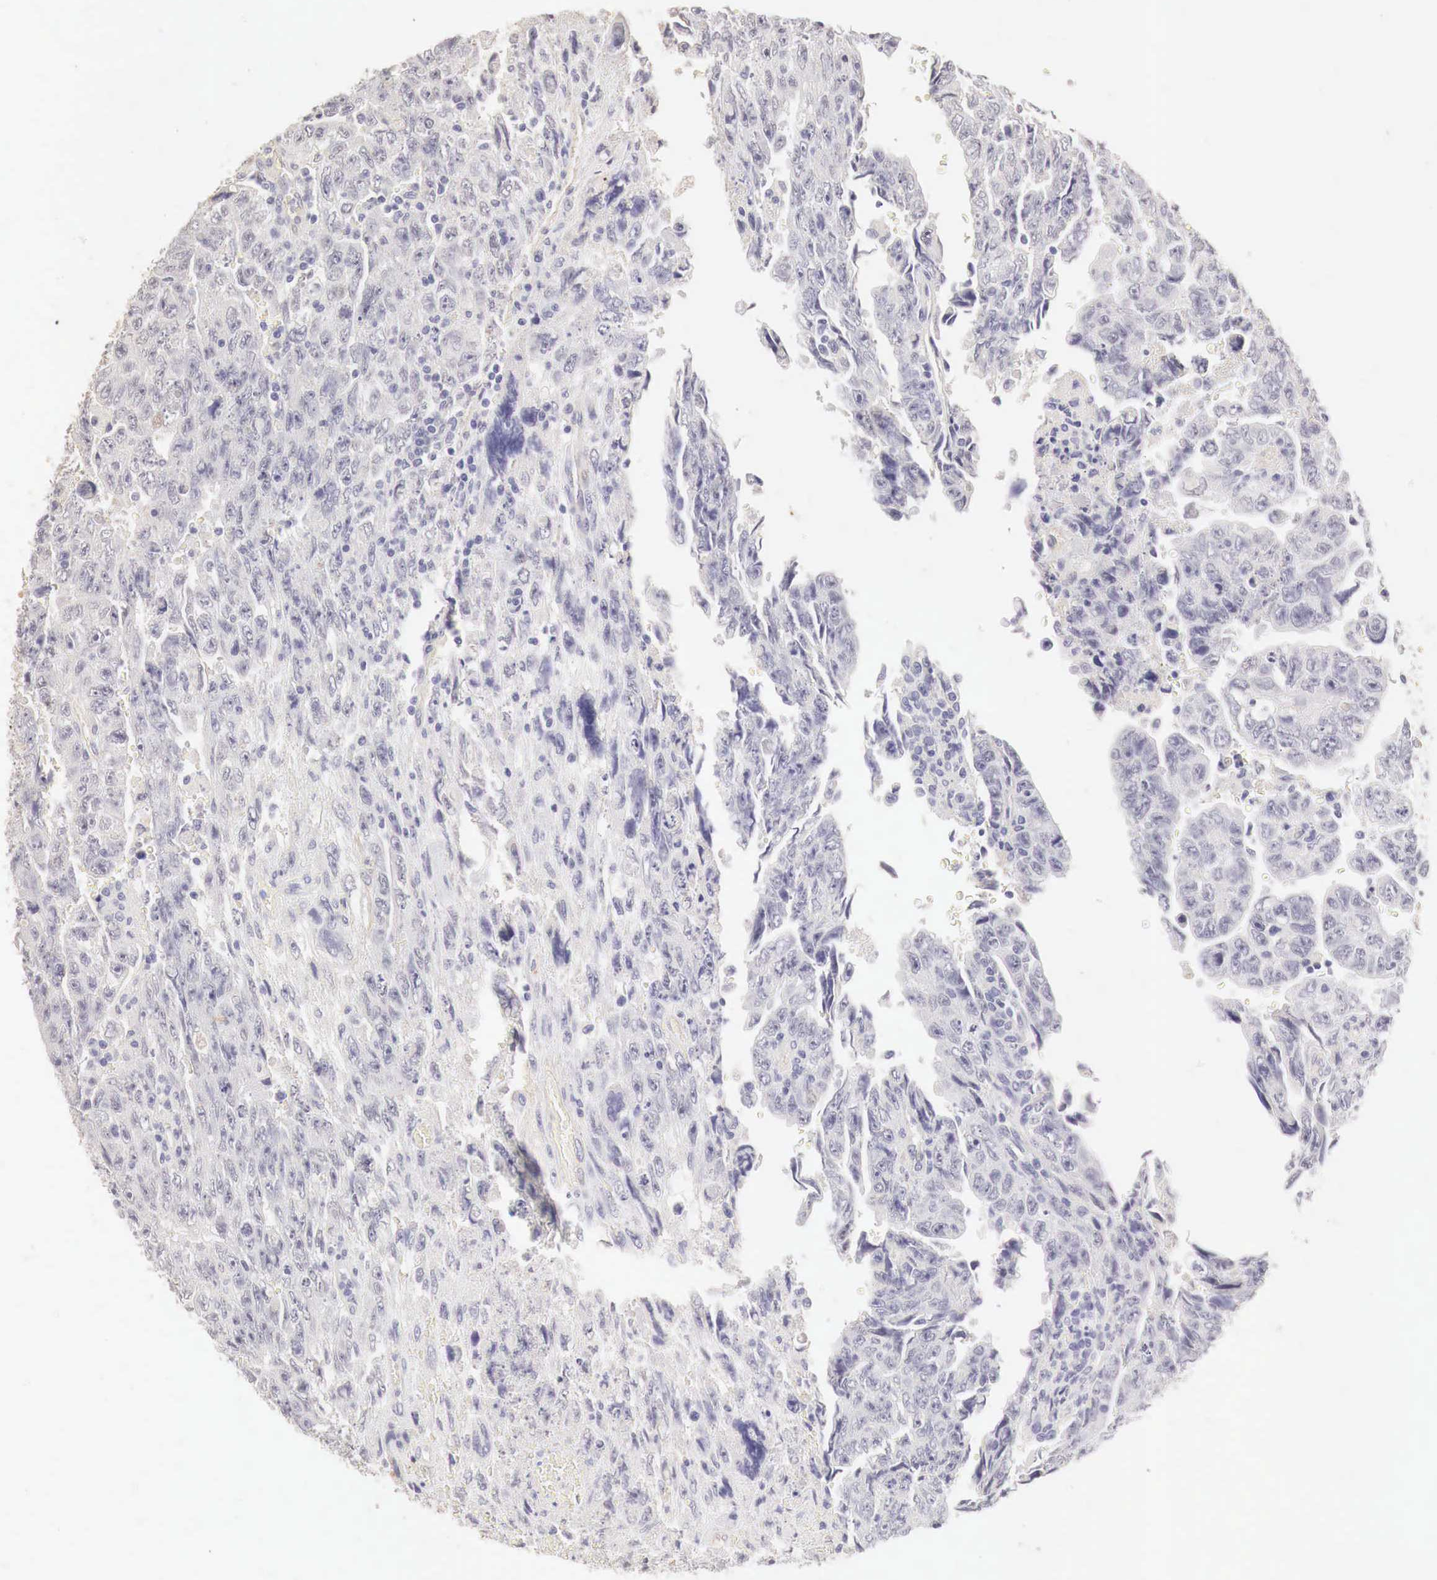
{"staining": {"intensity": "negative", "quantity": "none", "location": "none"}, "tissue": "testis cancer", "cell_type": "Tumor cells", "image_type": "cancer", "snomed": [{"axis": "morphology", "description": "Carcinoma, Embryonal, NOS"}, {"axis": "topography", "description": "Testis"}], "caption": "Testis cancer was stained to show a protein in brown. There is no significant positivity in tumor cells. (DAB (3,3'-diaminobenzidine) immunohistochemistry with hematoxylin counter stain).", "gene": "OTC", "patient": {"sex": "male", "age": 28}}